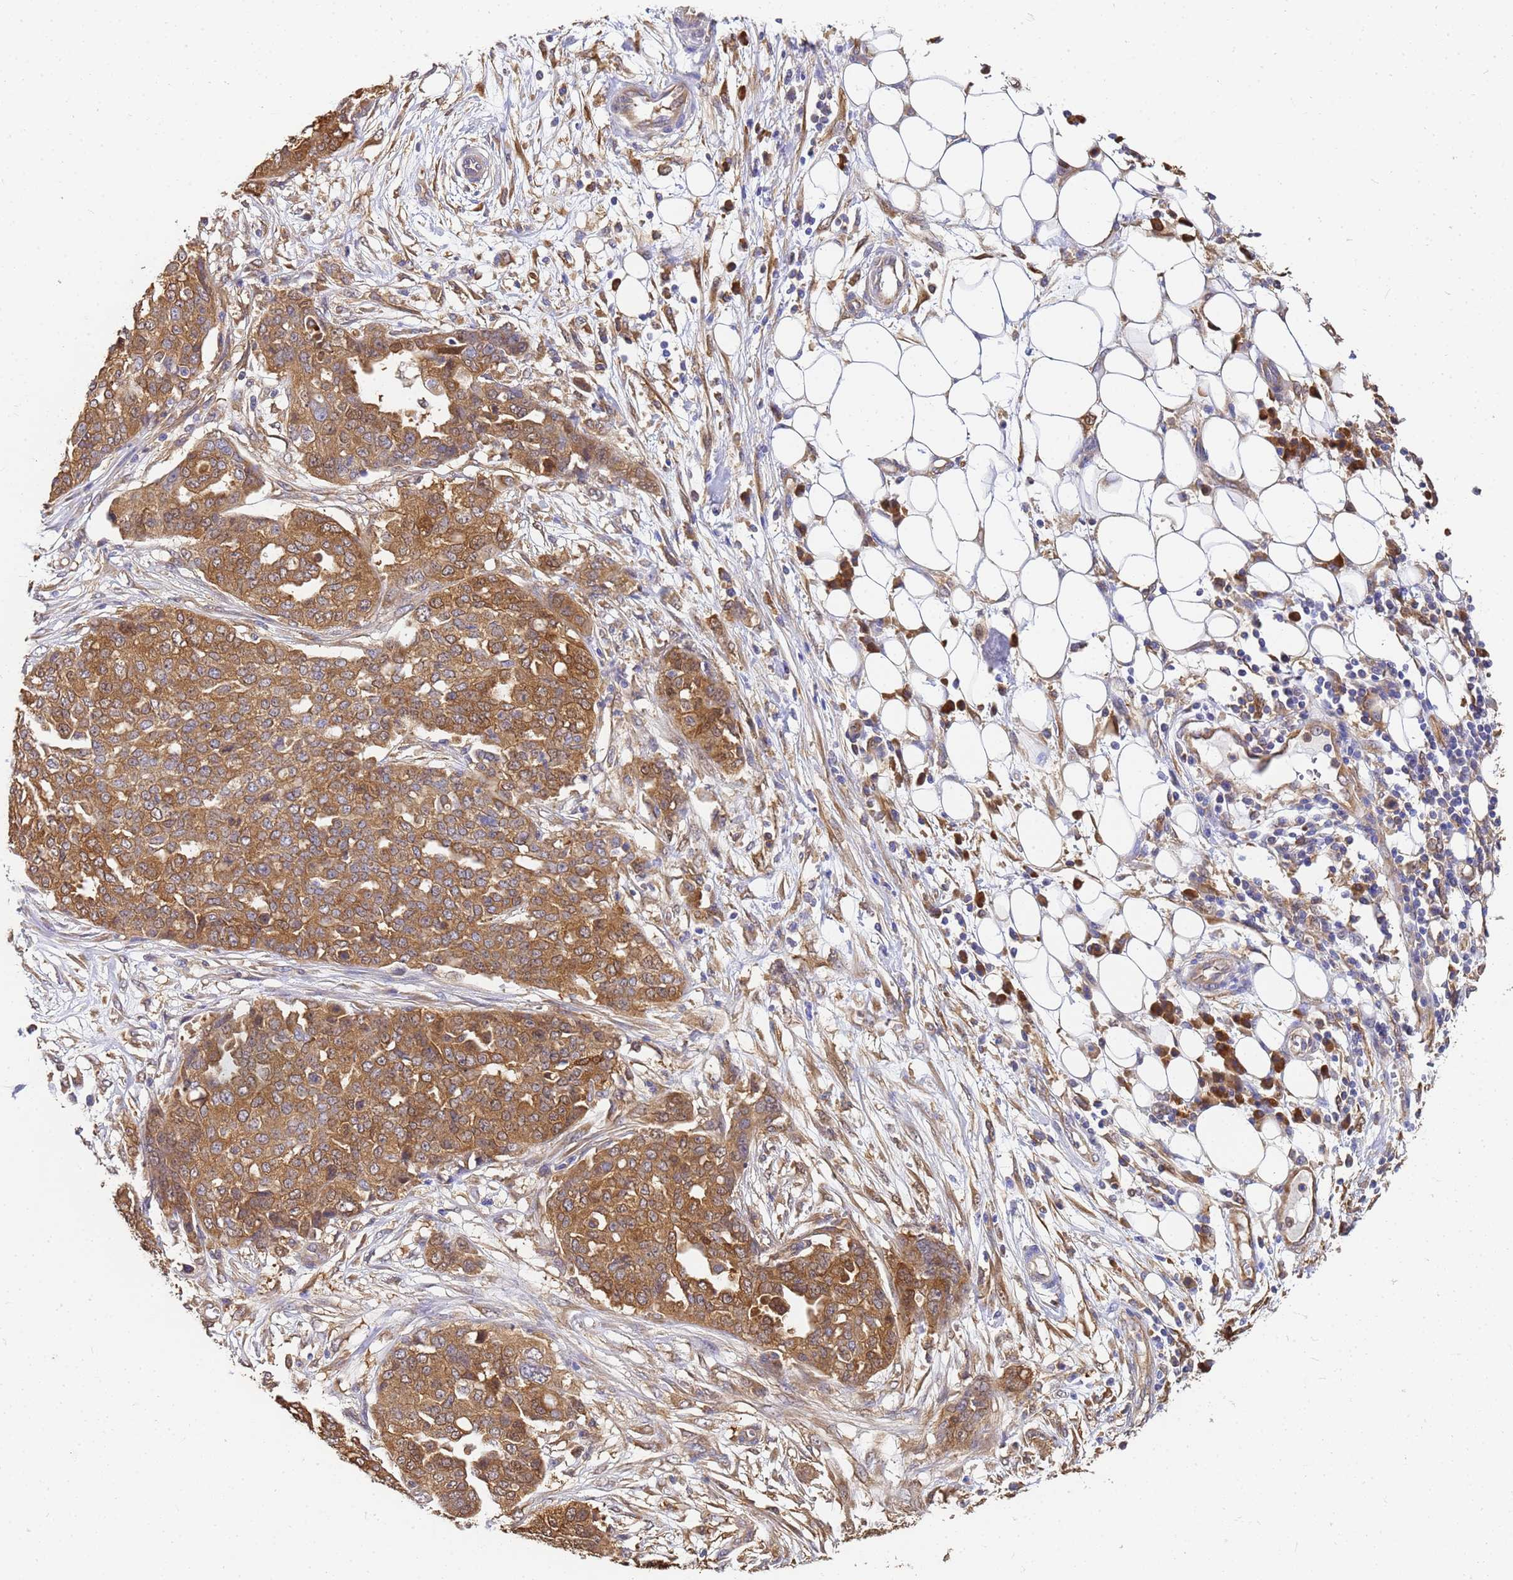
{"staining": {"intensity": "moderate", "quantity": ">75%", "location": "cytoplasmic/membranous,nuclear"}, "tissue": "ovarian cancer", "cell_type": "Tumor cells", "image_type": "cancer", "snomed": [{"axis": "morphology", "description": "Cystadenocarcinoma, serous, NOS"}, {"axis": "topography", "description": "Soft tissue"}, {"axis": "topography", "description": "Ovary"}], "caption": "An immunohistochemistry (IHC) photomicrograph of tumor tissue is shown. Protein staining in brown labels moderate cytoplasmic/membranous and nuclear positivity in ovarian serous cystadenocarcinoma within tumor cells.", "gene": "NME1-NME2", "patient": {"sex": "female", "age": 57}}